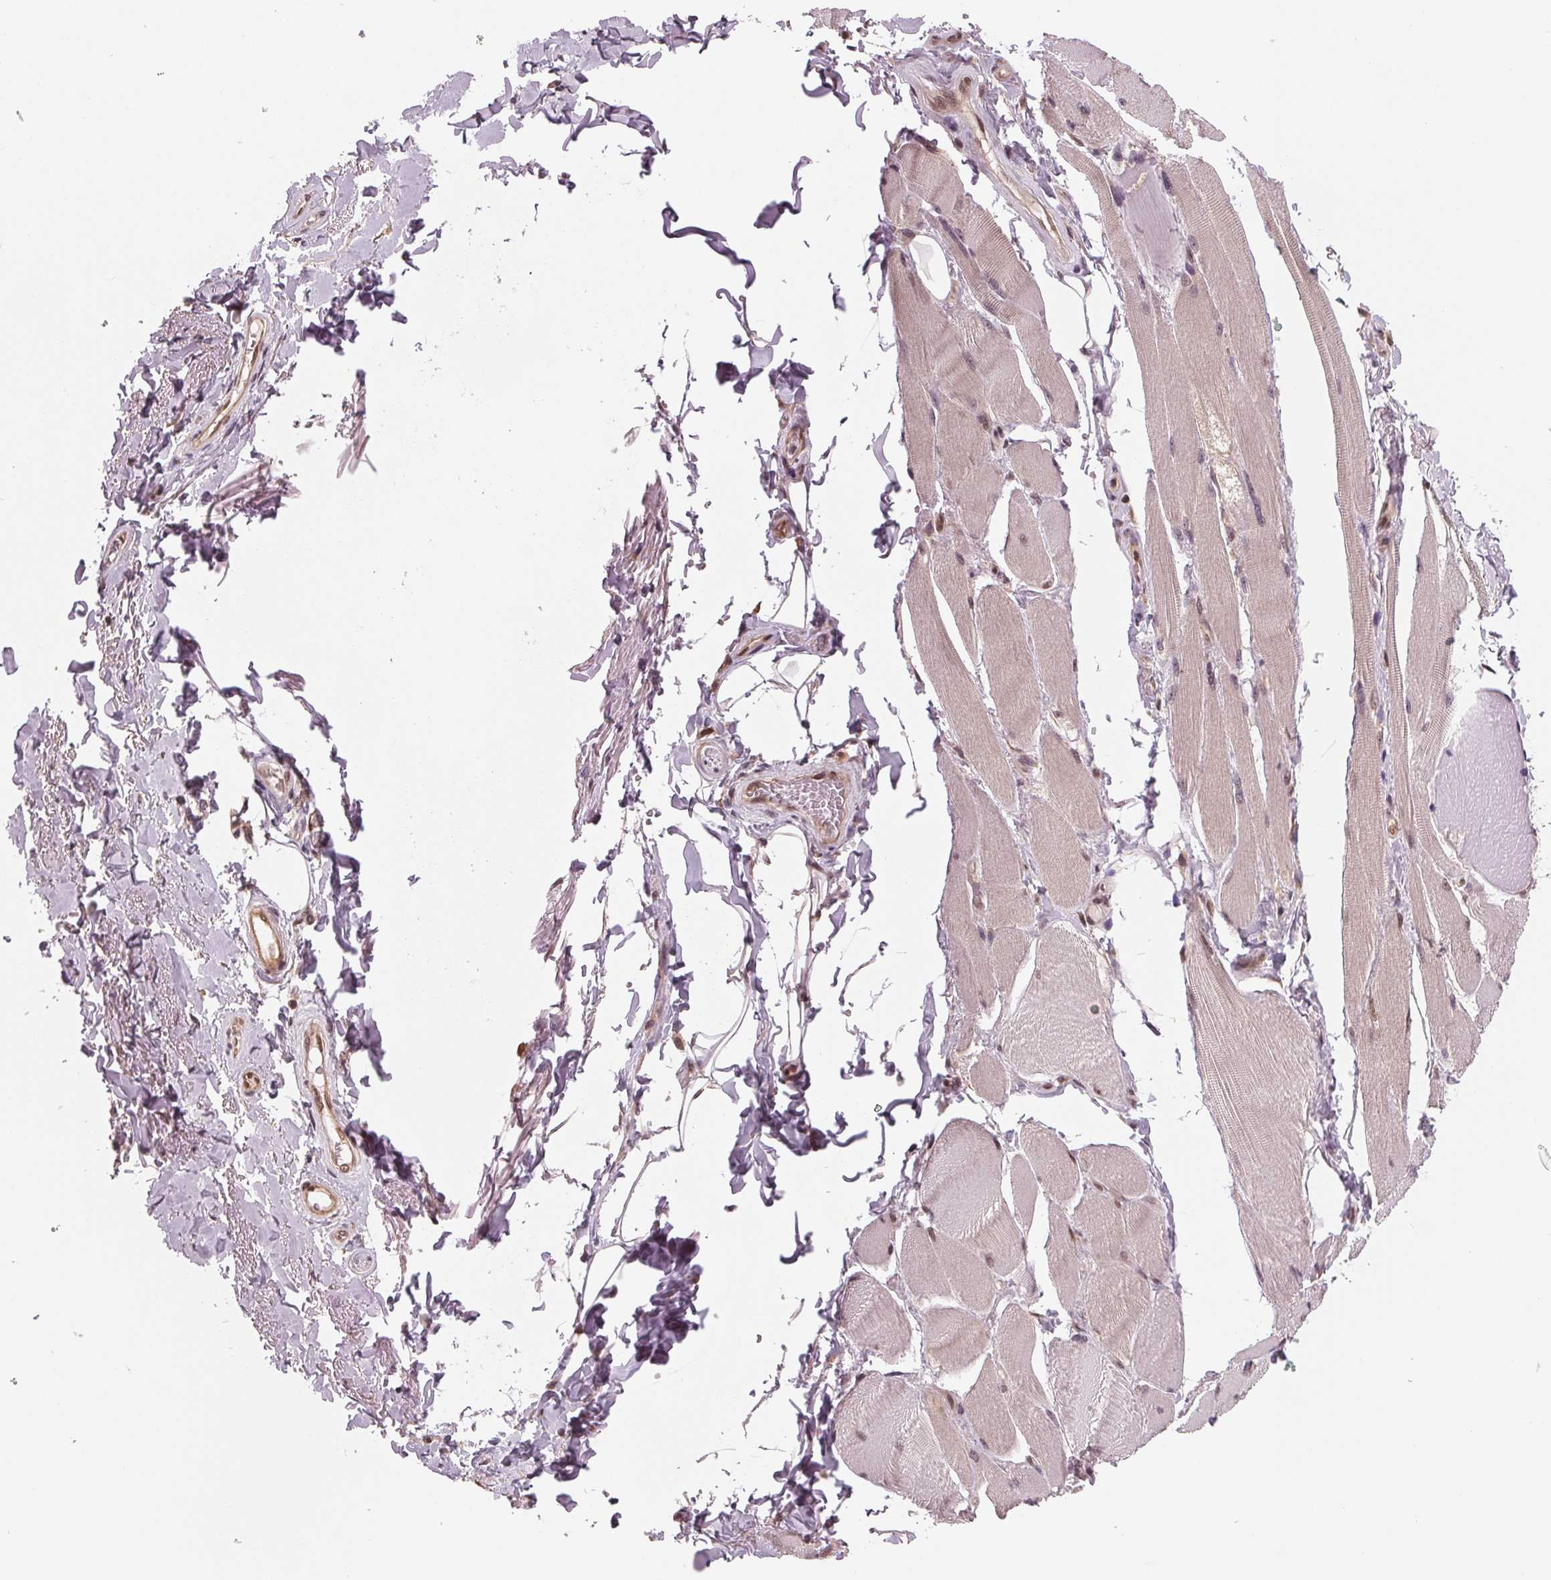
{"staining": {"intensity": "negative", "quantity": "none", "location": "none"}, "tissue": "skeletal muscle", "cell_type": "Myocytes", "image_type": "normal", "snomed": [{"axis": "morphology", "description": "Normal tissue, NOS"}, {"axis": "topography", "description": "Skeletal muscle"}, {"axis": "topography", "description": "Anal"}, {"axis": "topography", "description": "Peripheral nerve tissue"}], "caption": "Immunohistochemistry image of benign human skeletal muscle stained for a protein (brown), which exhibits no expression in myocytes. (DAB (3,3'-diaminobenzidine) immunohistochemistry, high magnification).", "gene": "STAT3", "patient": {"sex": "male", "age": 53}}